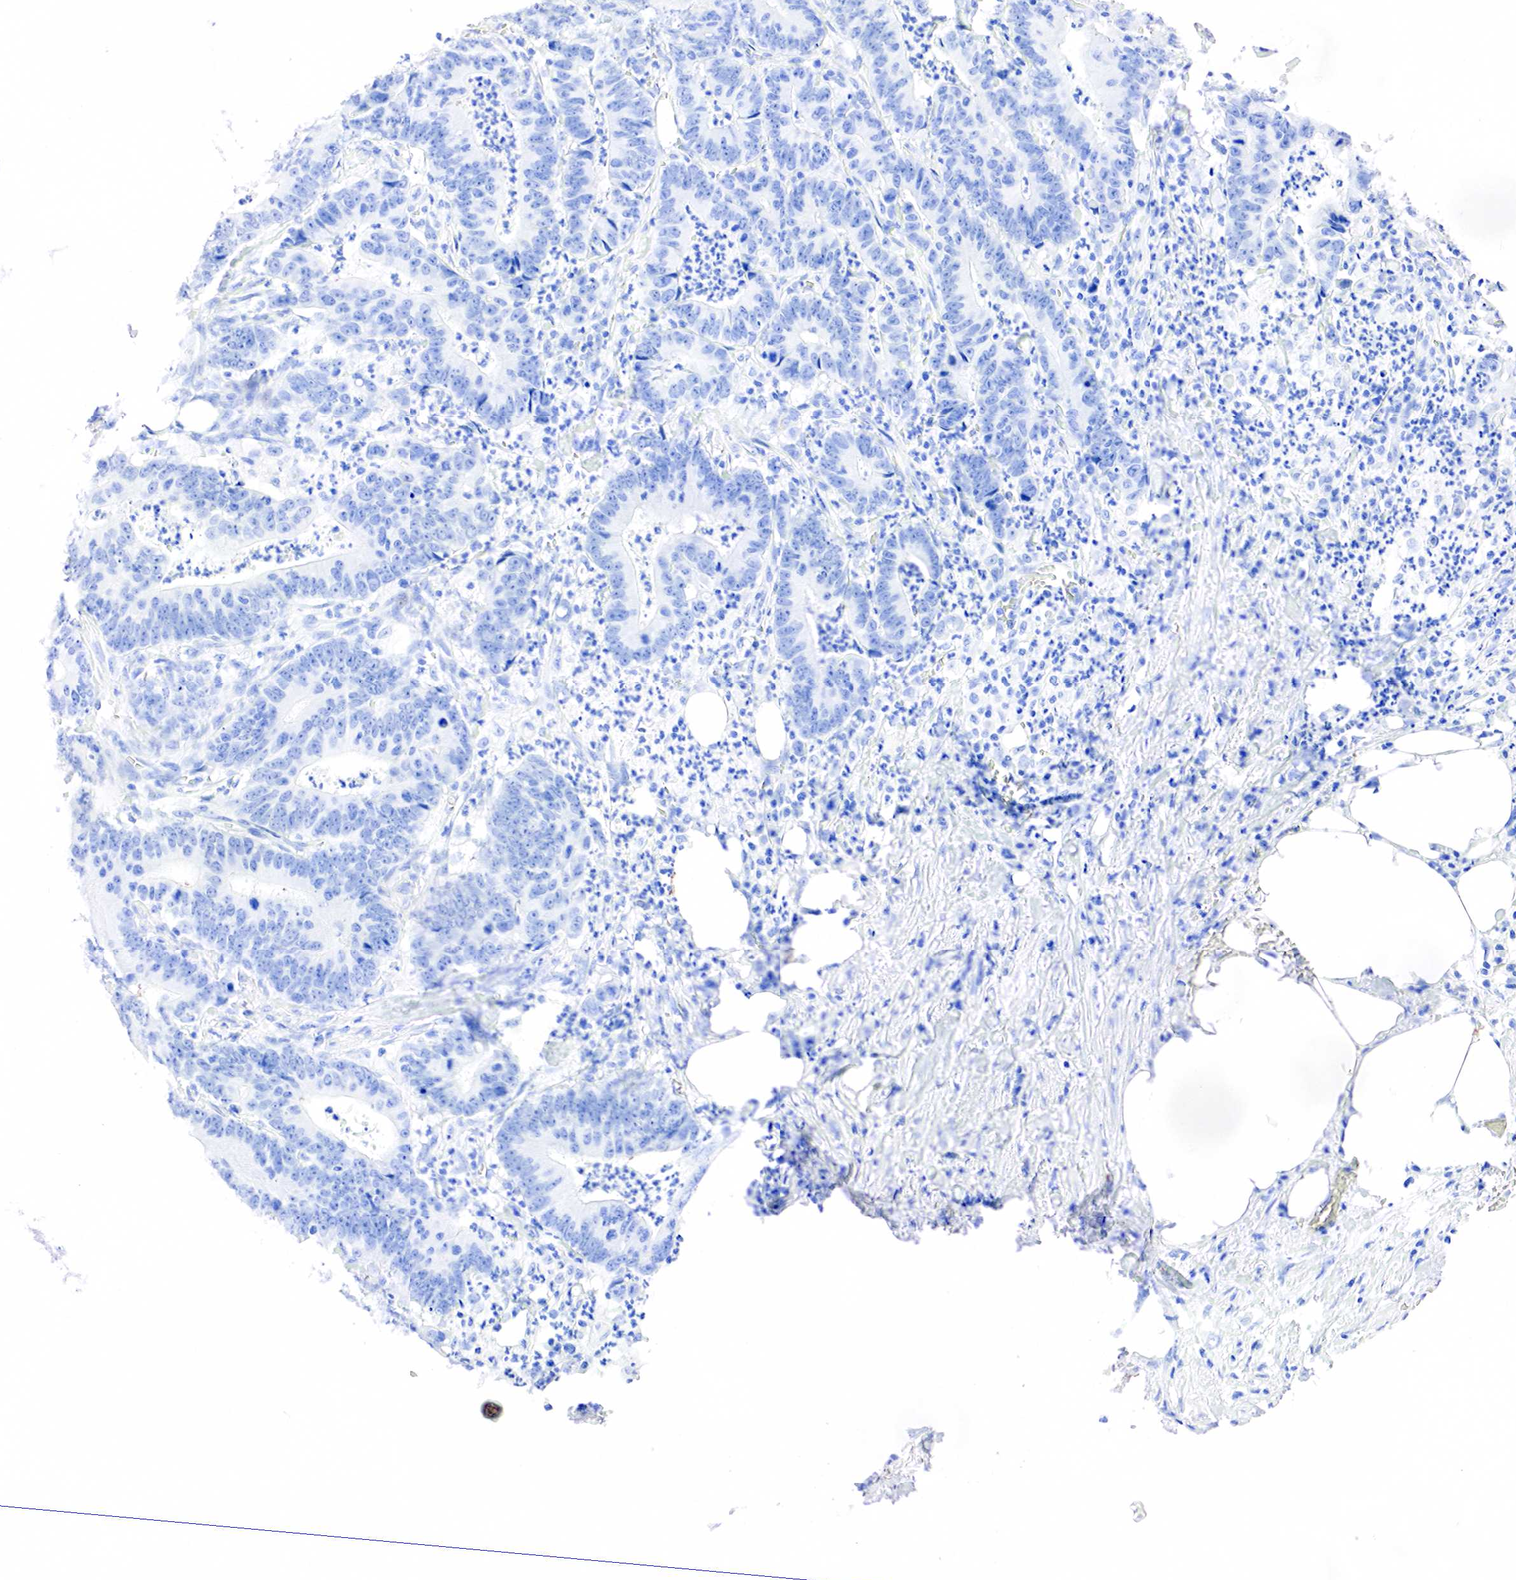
{"staining": {"intensity": "negative", "quantity": "none", "location": "none"}, "tissue": "colorectal cancer", "cell_type": "Tumor cells", "image_type": "cancer", "snomed": [{"axis": "morphology", "description": "Adenocarcinoma, NOS"}, {"axis": "topography", "description": "Colon"}], "caption": "Human colorectal cancer stained for a protein using immunohistochemistry (IHC) reveals no expression in tumor cells.", "gene": "PTH", "patient": {"sex": "female", "age": 76}}